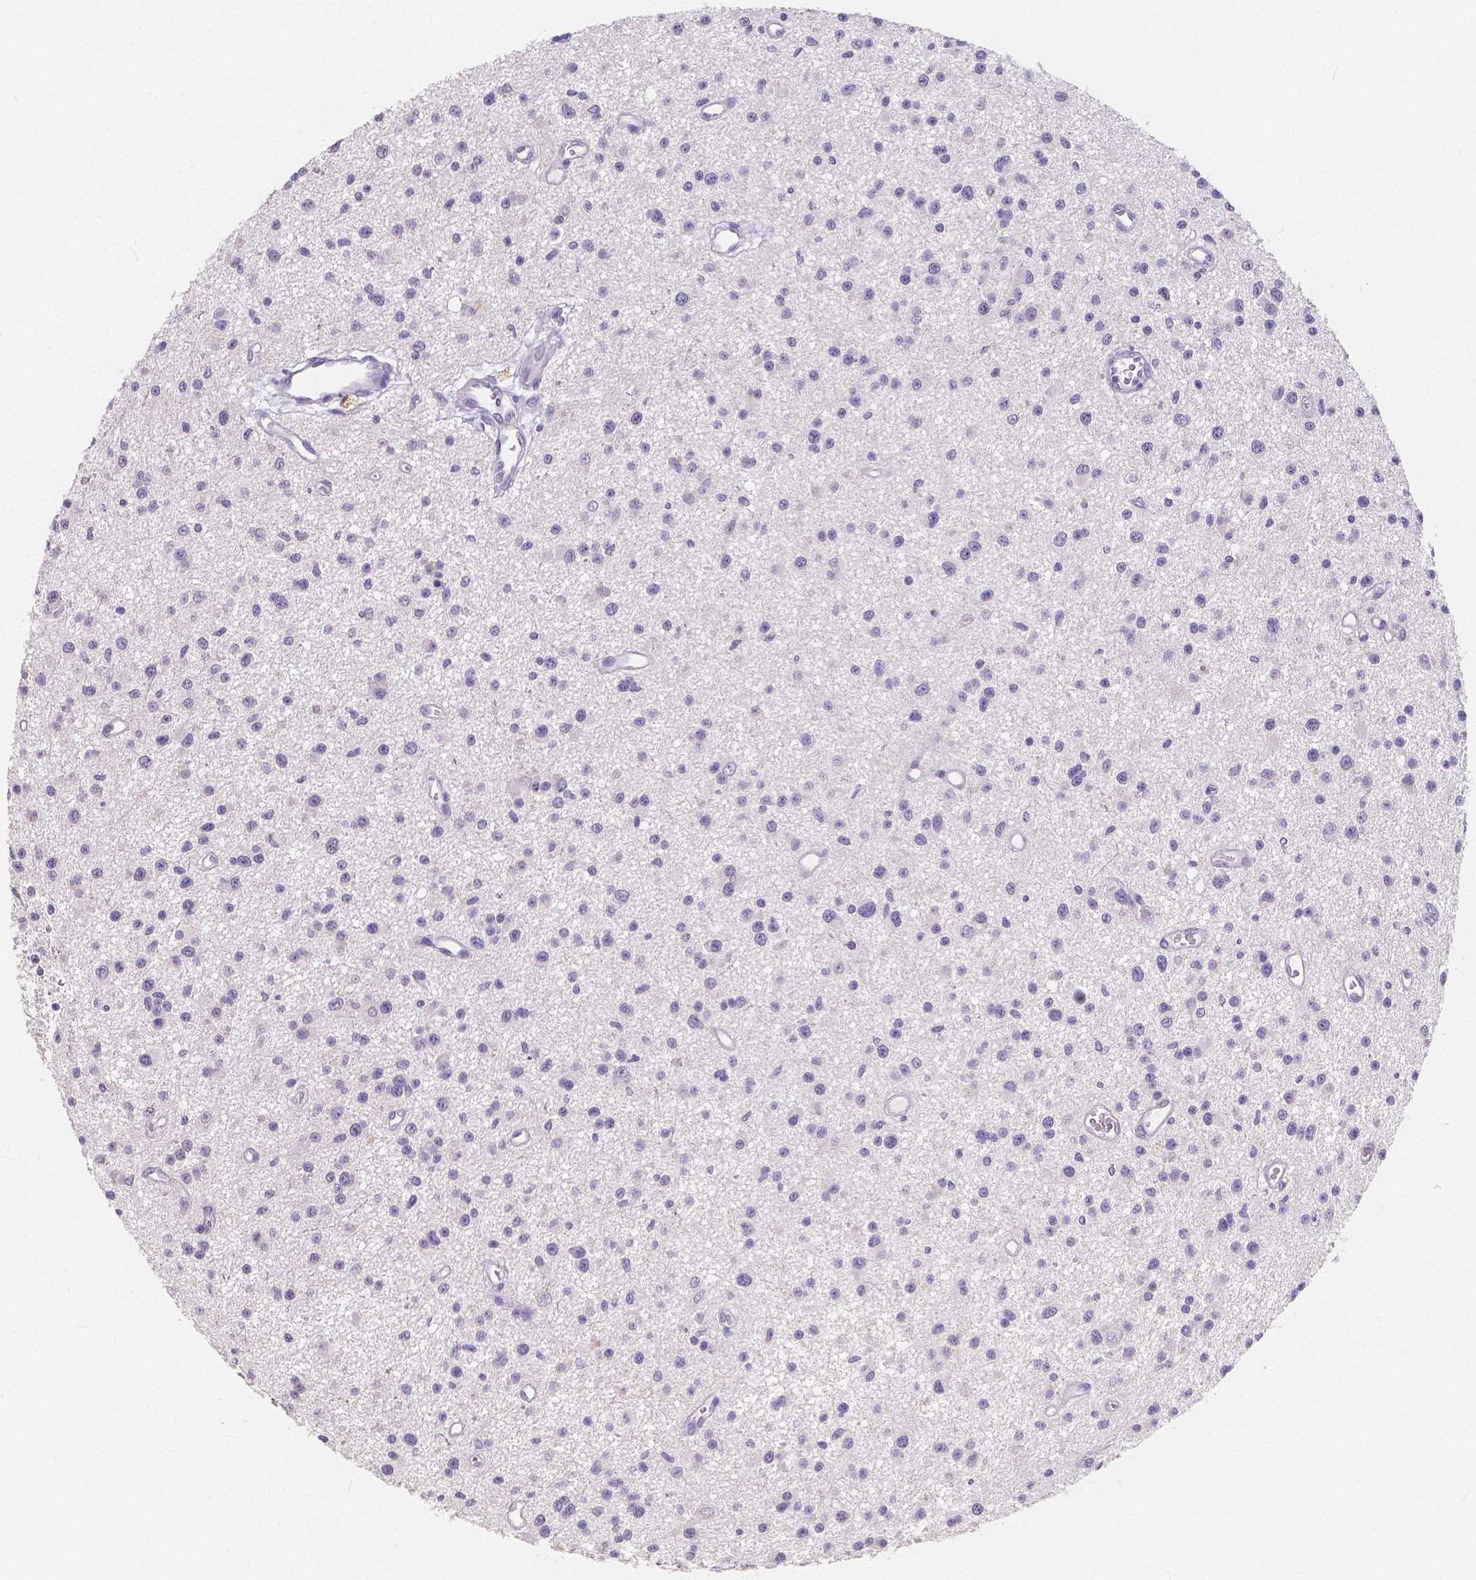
{"staining": {"intensity": "negative", "quantity": "none", "location": "none"}, "tissue": "glioma", "cell_type": "Tumor cells", "image_type": "cancer", "snomed": [{"axis": "morphology", "description": "Glioma, malignant, Low grade"}, {"axis": "topography", "description": "Brain"}], "caption": "The micrograph demonstrates no significant staining in tumor cells of glioma.", "gene": "ACP5", "patient": {"sex": "male", "age": 43}}